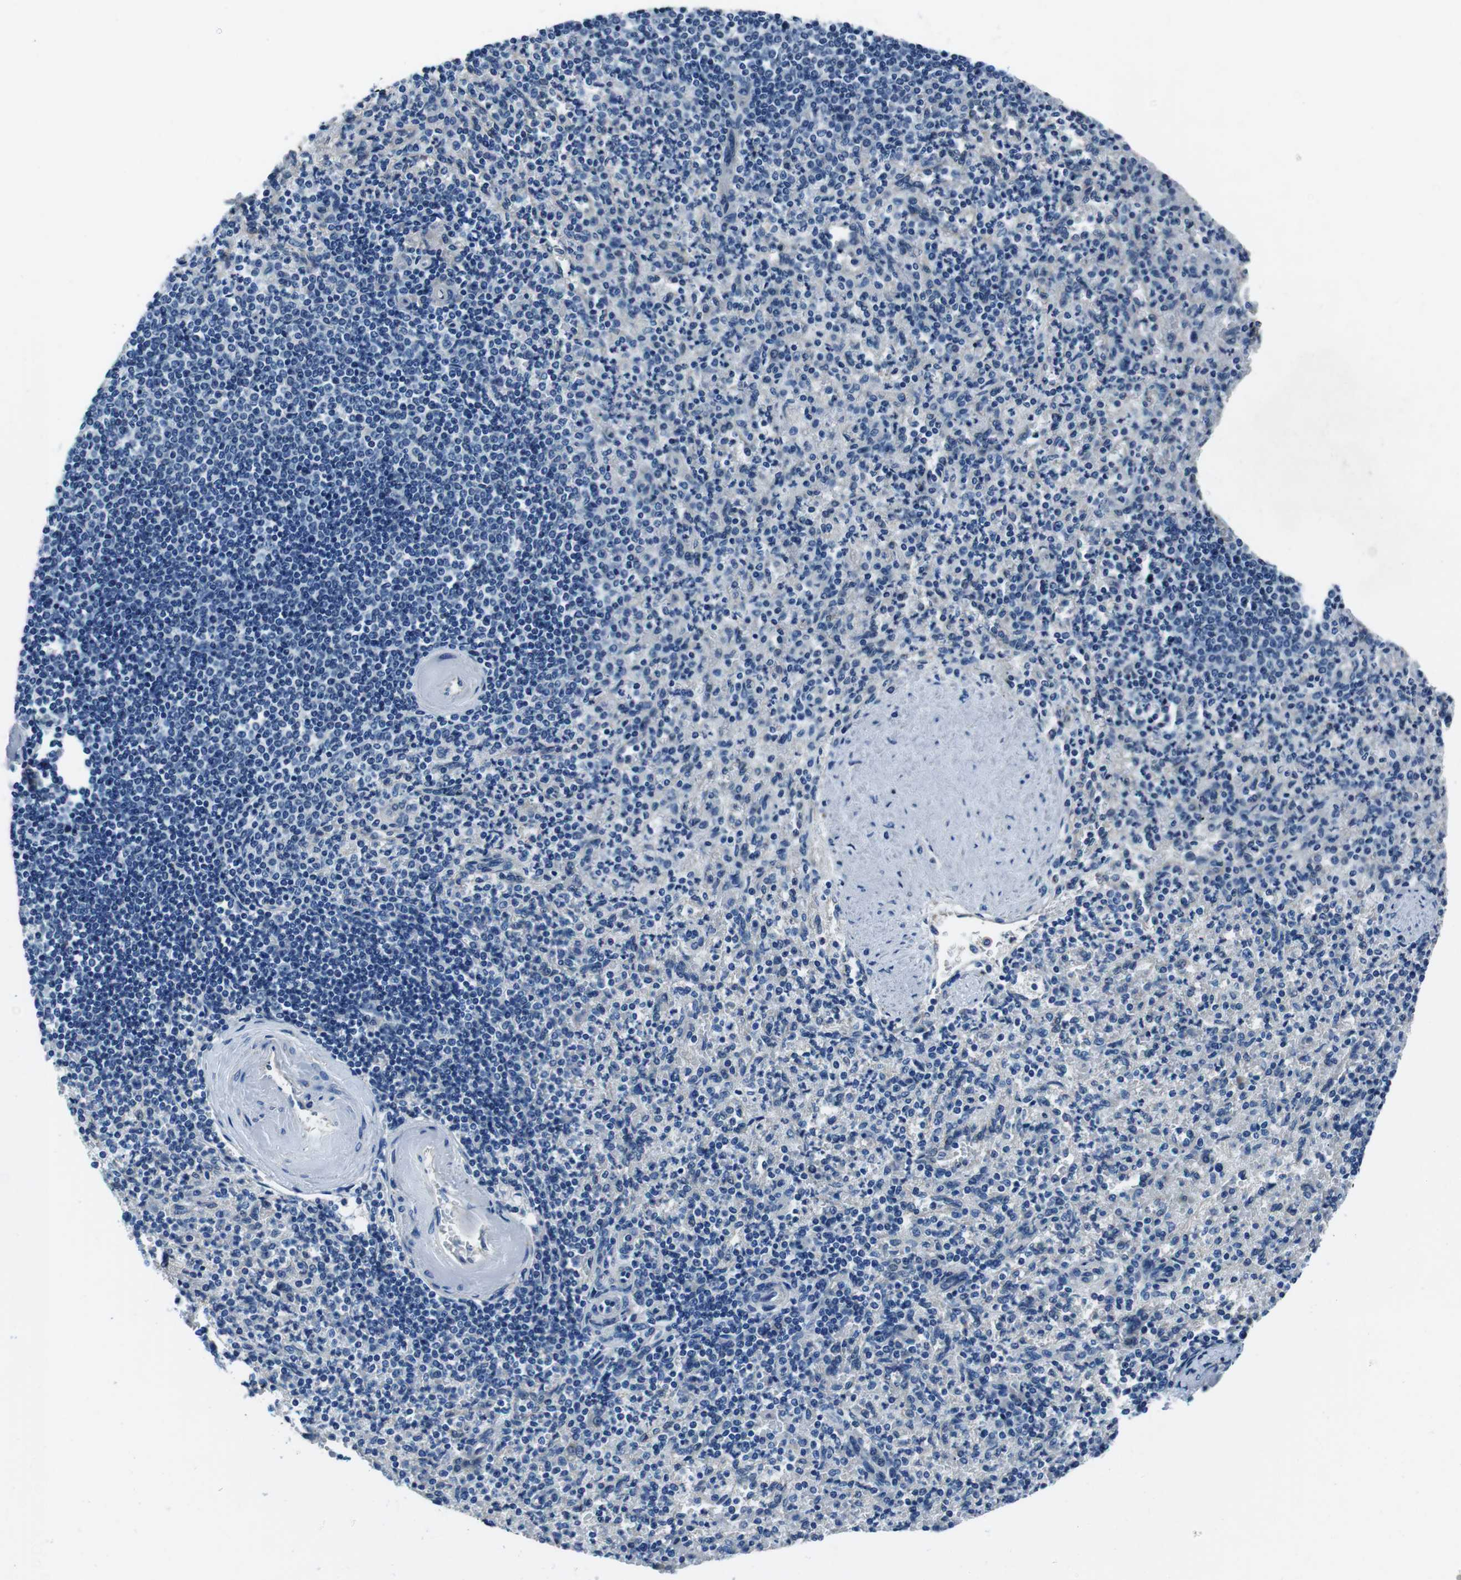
{"staining": {"intensity": "negative", "quantity": "none", "location": "none"}, "tissue": "spleen", "cell_type": "Cells in red pulp", "image_type": "normal", "snomed": [{"axis": "morphology", "description": "Normal tissue, NOS"}, {"axis": "topography", "description": "Spleen"}], "caption": "Micrograph shows no significant protein positivity in cells in red pulp of unremarkable spleen.", "gene": "CASQ1", "patient": {"sex": "female", "age": 74}}